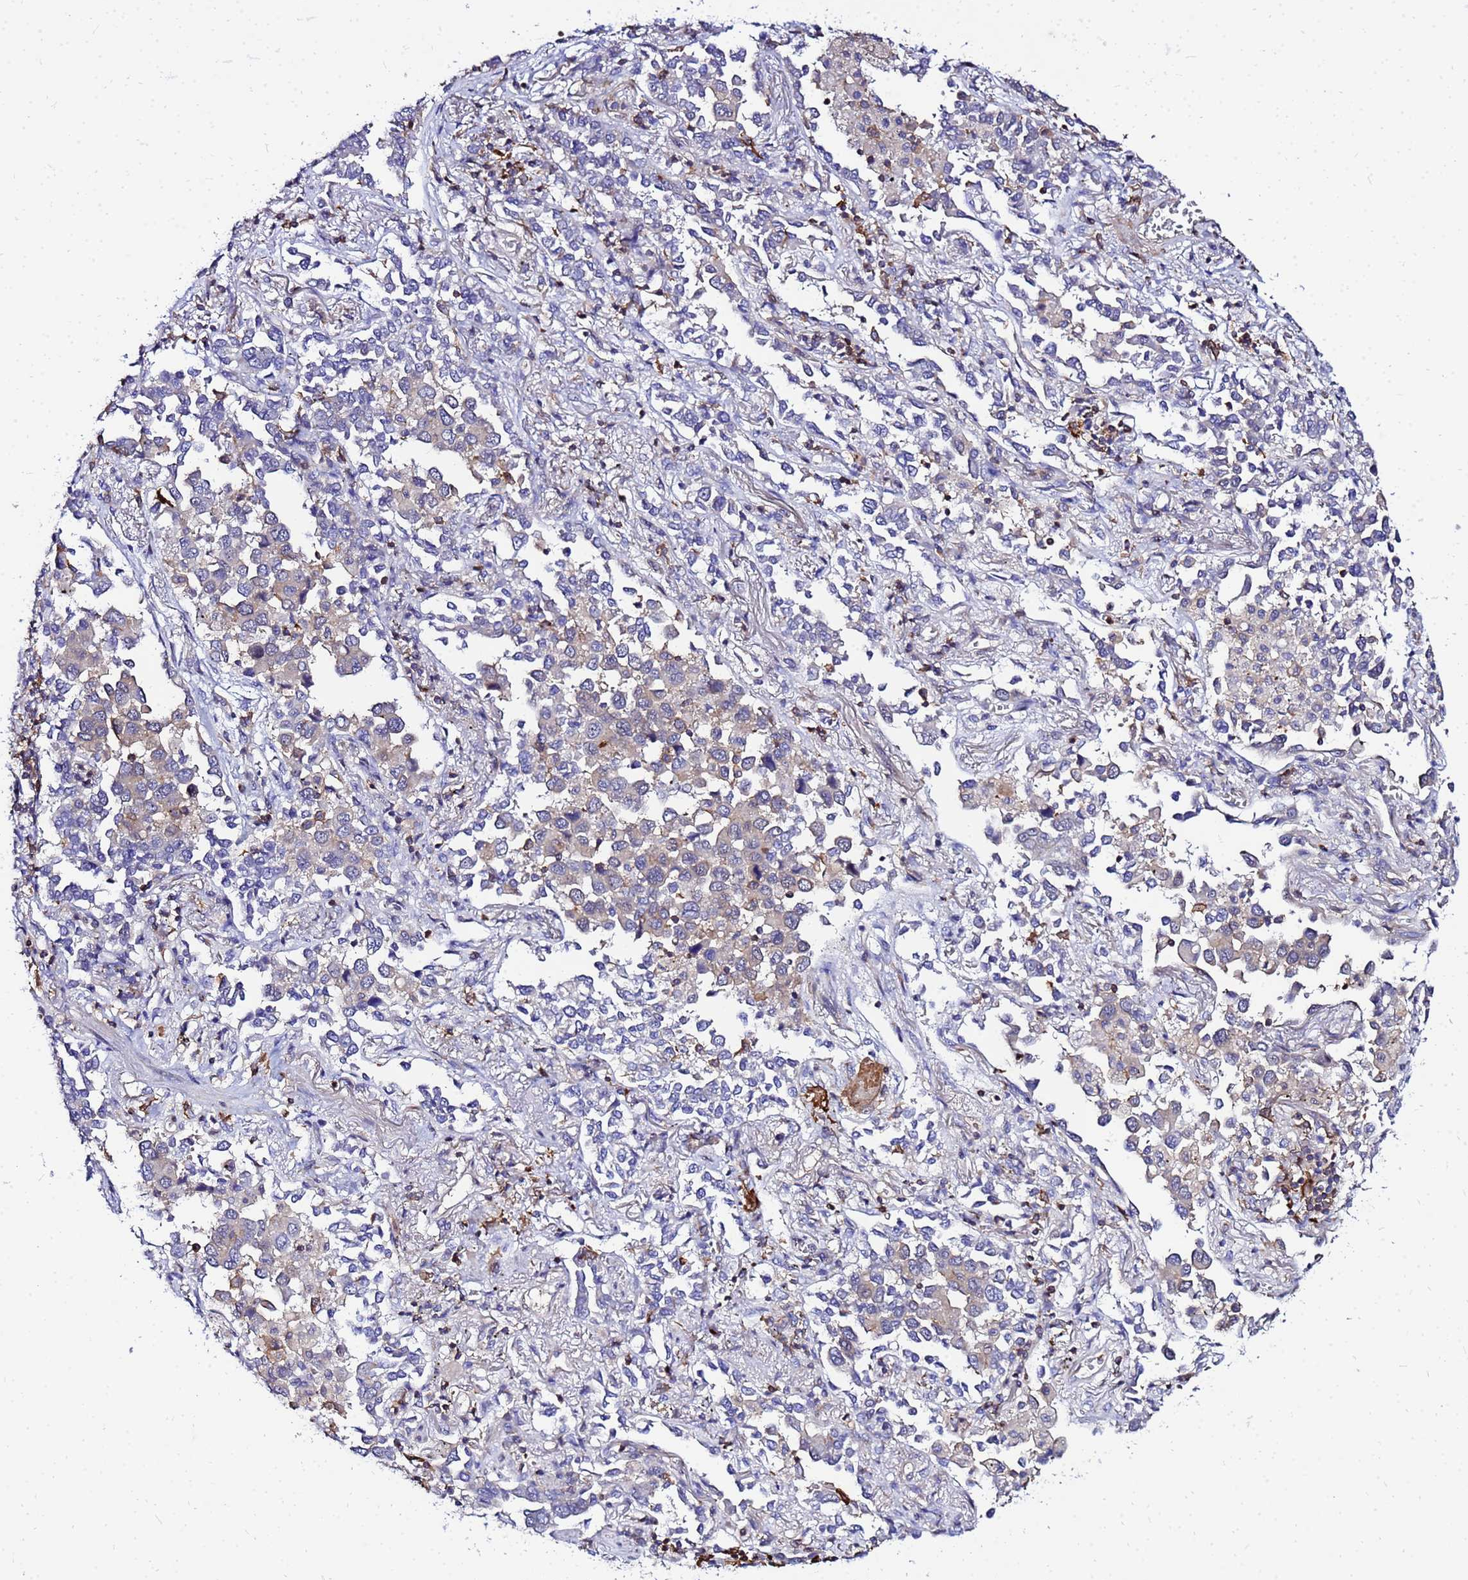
{"staining": {"intensity": "weak", "quantity": "<25%", "location": "cytoplasmic/membranous"}, "tissue": "lung cancer", "cell_type": "Tumor cells", "image_type": "cancer", "snomed": [{"axis": "morphology", "description": "Adenocarcinoma, NOS"}, {"axis": "topography", "description": "Lung"}], "caption": "High power microscopy micrograph of an immunohistochemistry histopathology image of lung adenocarcinoma, revealing no significant positivity in tumor cells.", "gene": "DBNDD2", "patient": {"sex": "male", "age": 67}}